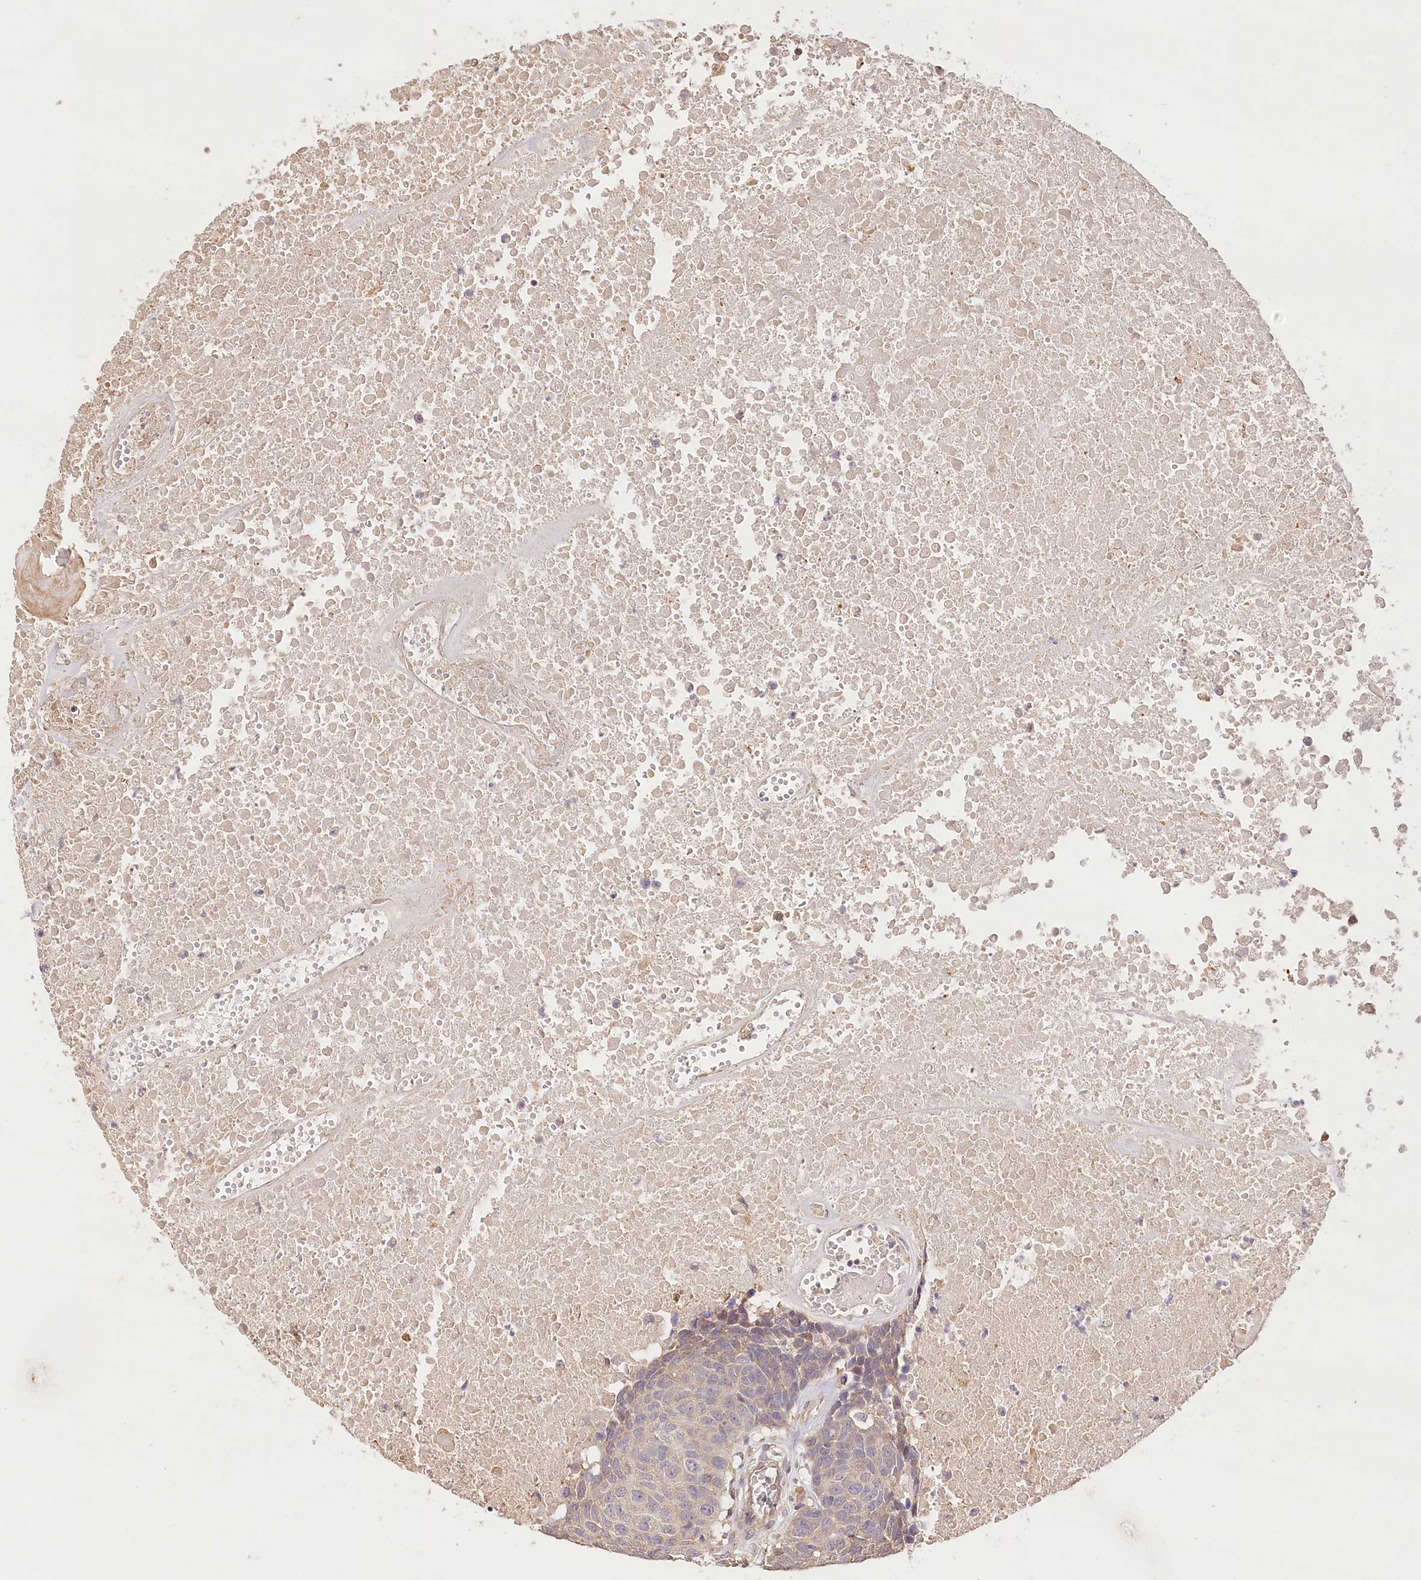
{"staining": {"intensity": "weak", "quantity": ">75%", "location": "cytoplasmic/membranous"}, "tissue": "head and neck cancer", "cell_type": "Tumor cells", "image_type": "cancer", "snomed": [{"axis": "morphology", "description": "Squamous cell carcinoma, NOS"}, {"axis": "topography", "description": "Head-Neck"}], "caption": "A high-resolution image shows immunohistochemistry (IHC) staining of squamous cell carcinoma (head and neck), which exhibits weak cytoplasmic/membranous expression in about >75% of tumor cells. (IHC, brightfield microscopy, high magnification).", "gene": "LSS", "patient": {"sex": "male", "age": 66}}